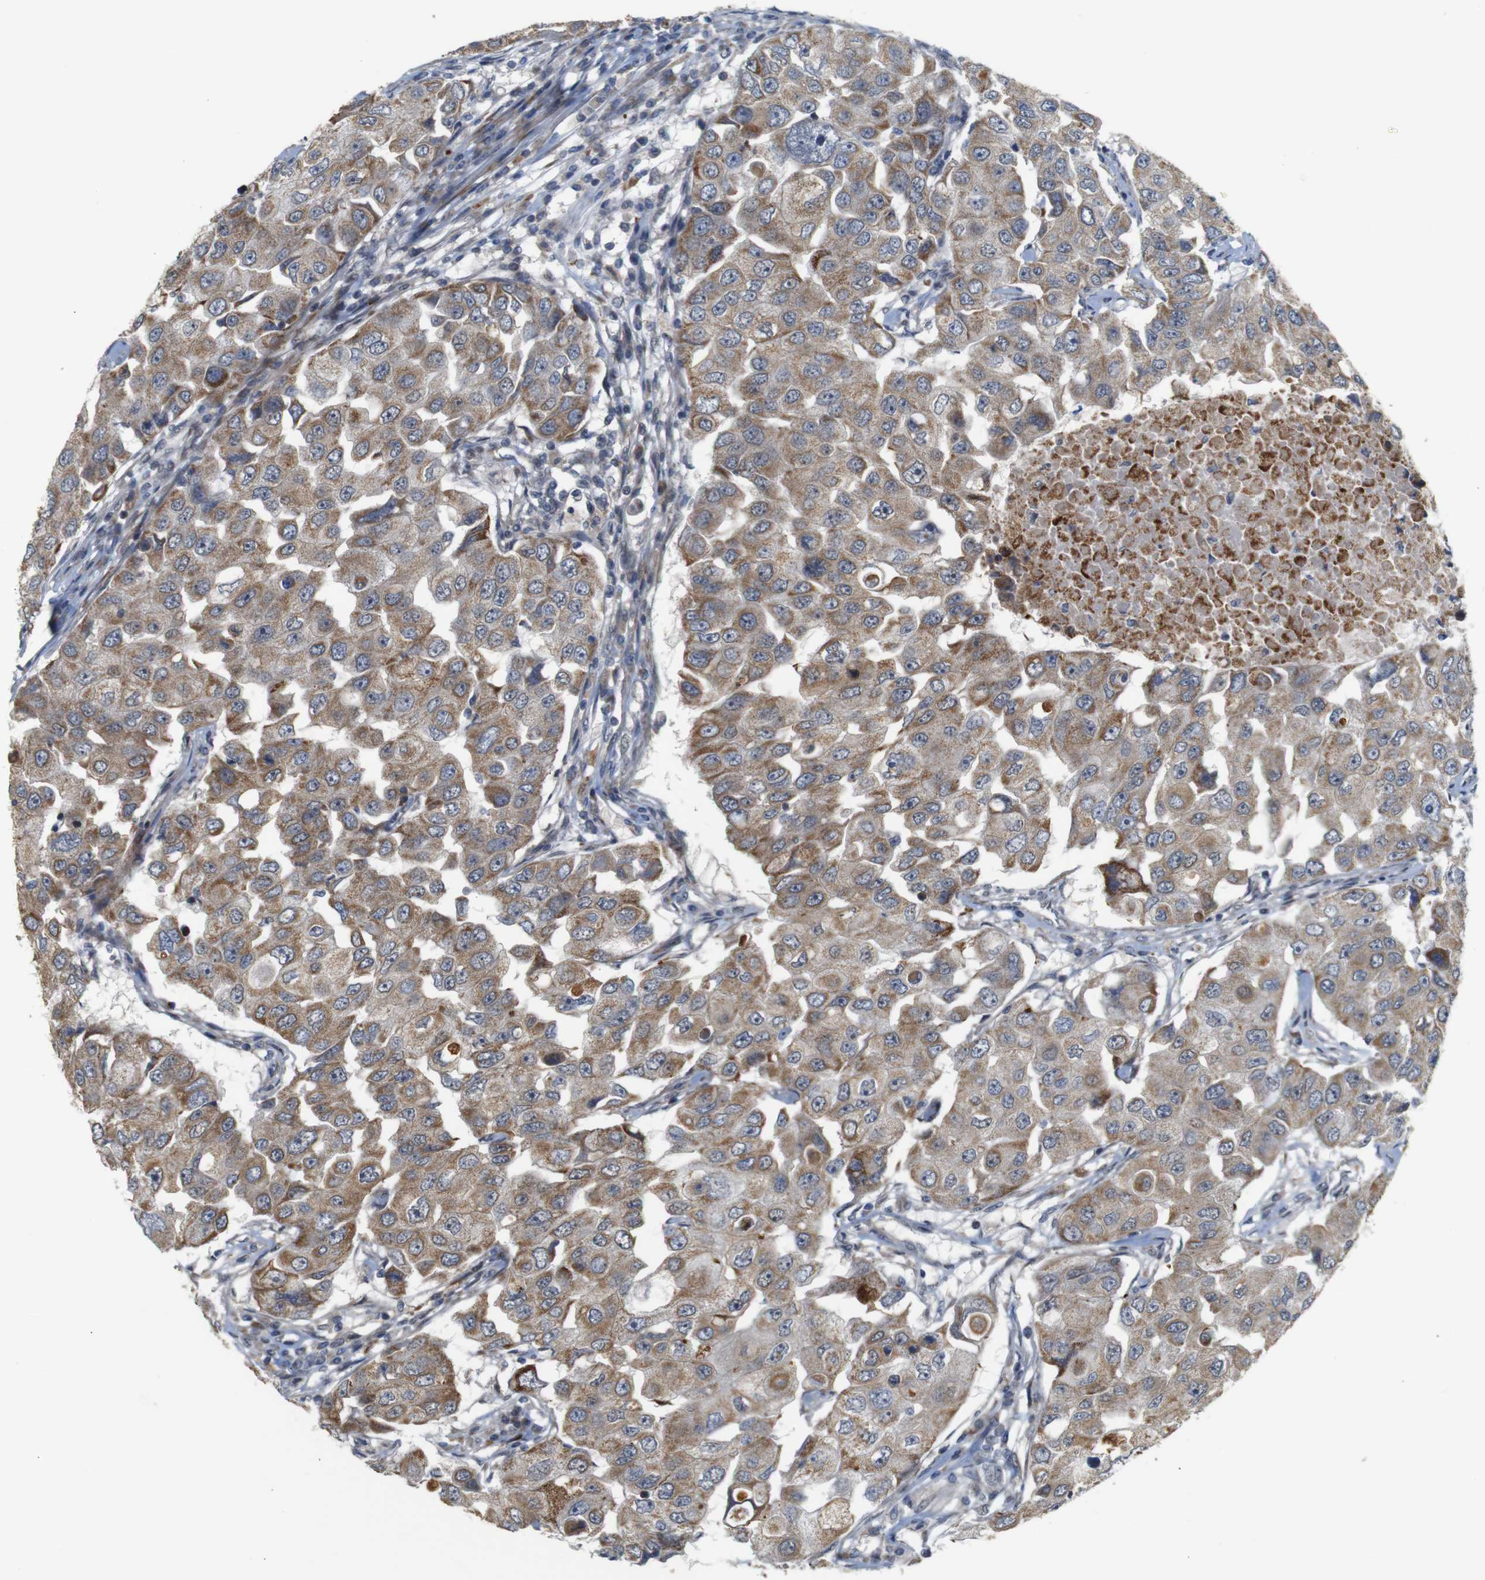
{"staining": {"intensity": "moderate", "quantity": ">75%", "location": "cytoplasmic/membranous"}, "tissue": "breast cancer", "cell_type": "Tumor cells", "image_type": "cancer", "snomed": [{"axis": "morphology", "description": "Duct carcinoma"}, {"axis": "topography", "description": "Breast"}], "caption": "Protein expression analysis of human breast intraductal carcinoma reveals moderate cytoplasmic/membranous staining in approximately >75% of tumor cells.", "gene": "ATP7B", "patient": {"sex": "female", "age": 27}}